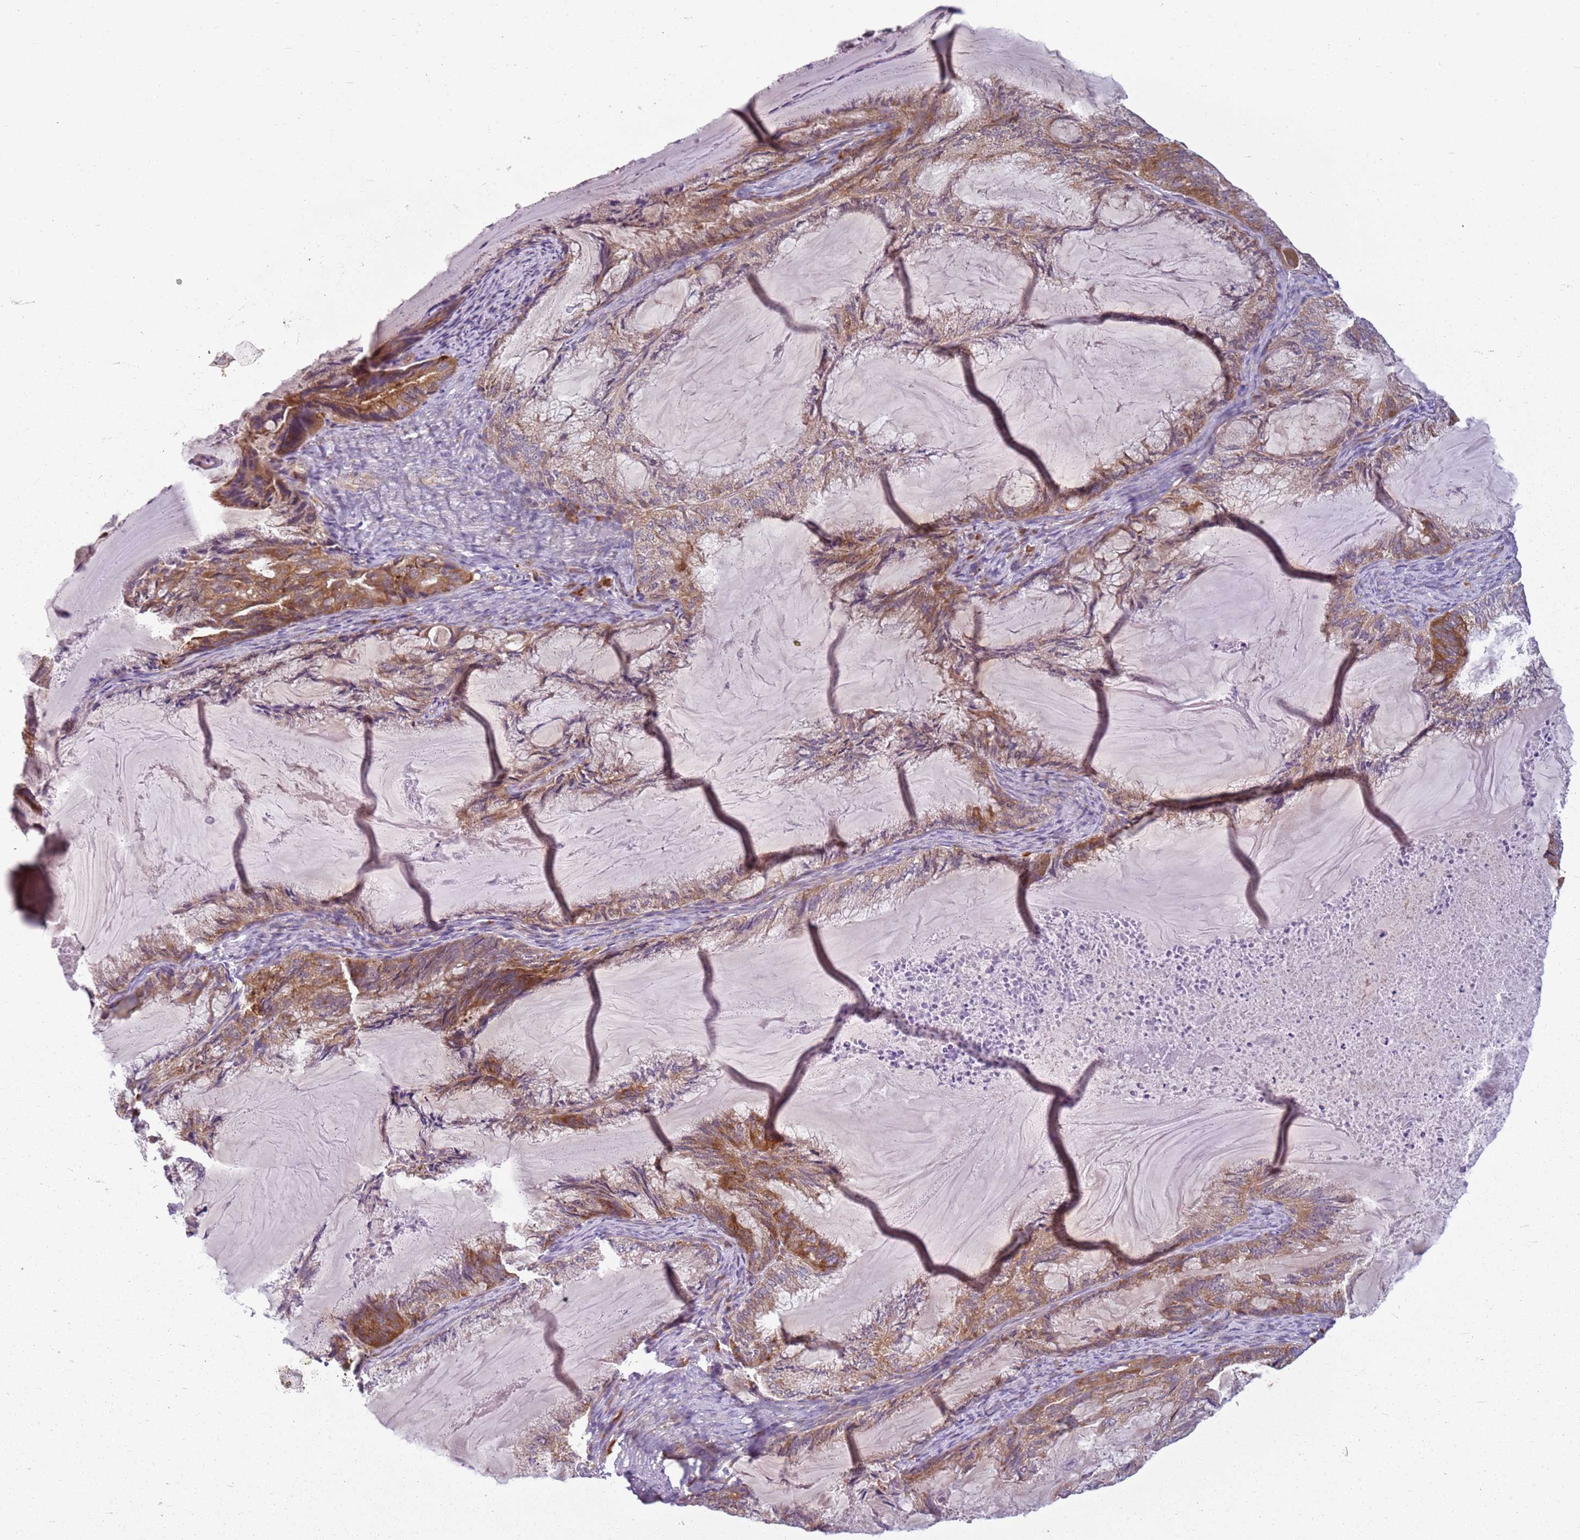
{"staining": {"intensity": "moderate", "quantity": ">75%", "location": "cytoplasmic/membranous"}, "tissue": "endometrial cancer", "cell_type": "Tumor cells", "image_type": "cancer", "snomed": [{"axis": "morphology", "description": "Adenocarcinoma, NOS"}, {"axis": "topography", "description": "Endometrium"}], "caption": "This histopathology image exhibits endometrial cancer stained with IHC to label a protein in brown. The cytoplasmic/membranous of tumor cells show moderate positivity for the protein. Nuclei are counter-stained blue.", "gene": "RPS28", "patient": {"sex": "female", "age": 86}}